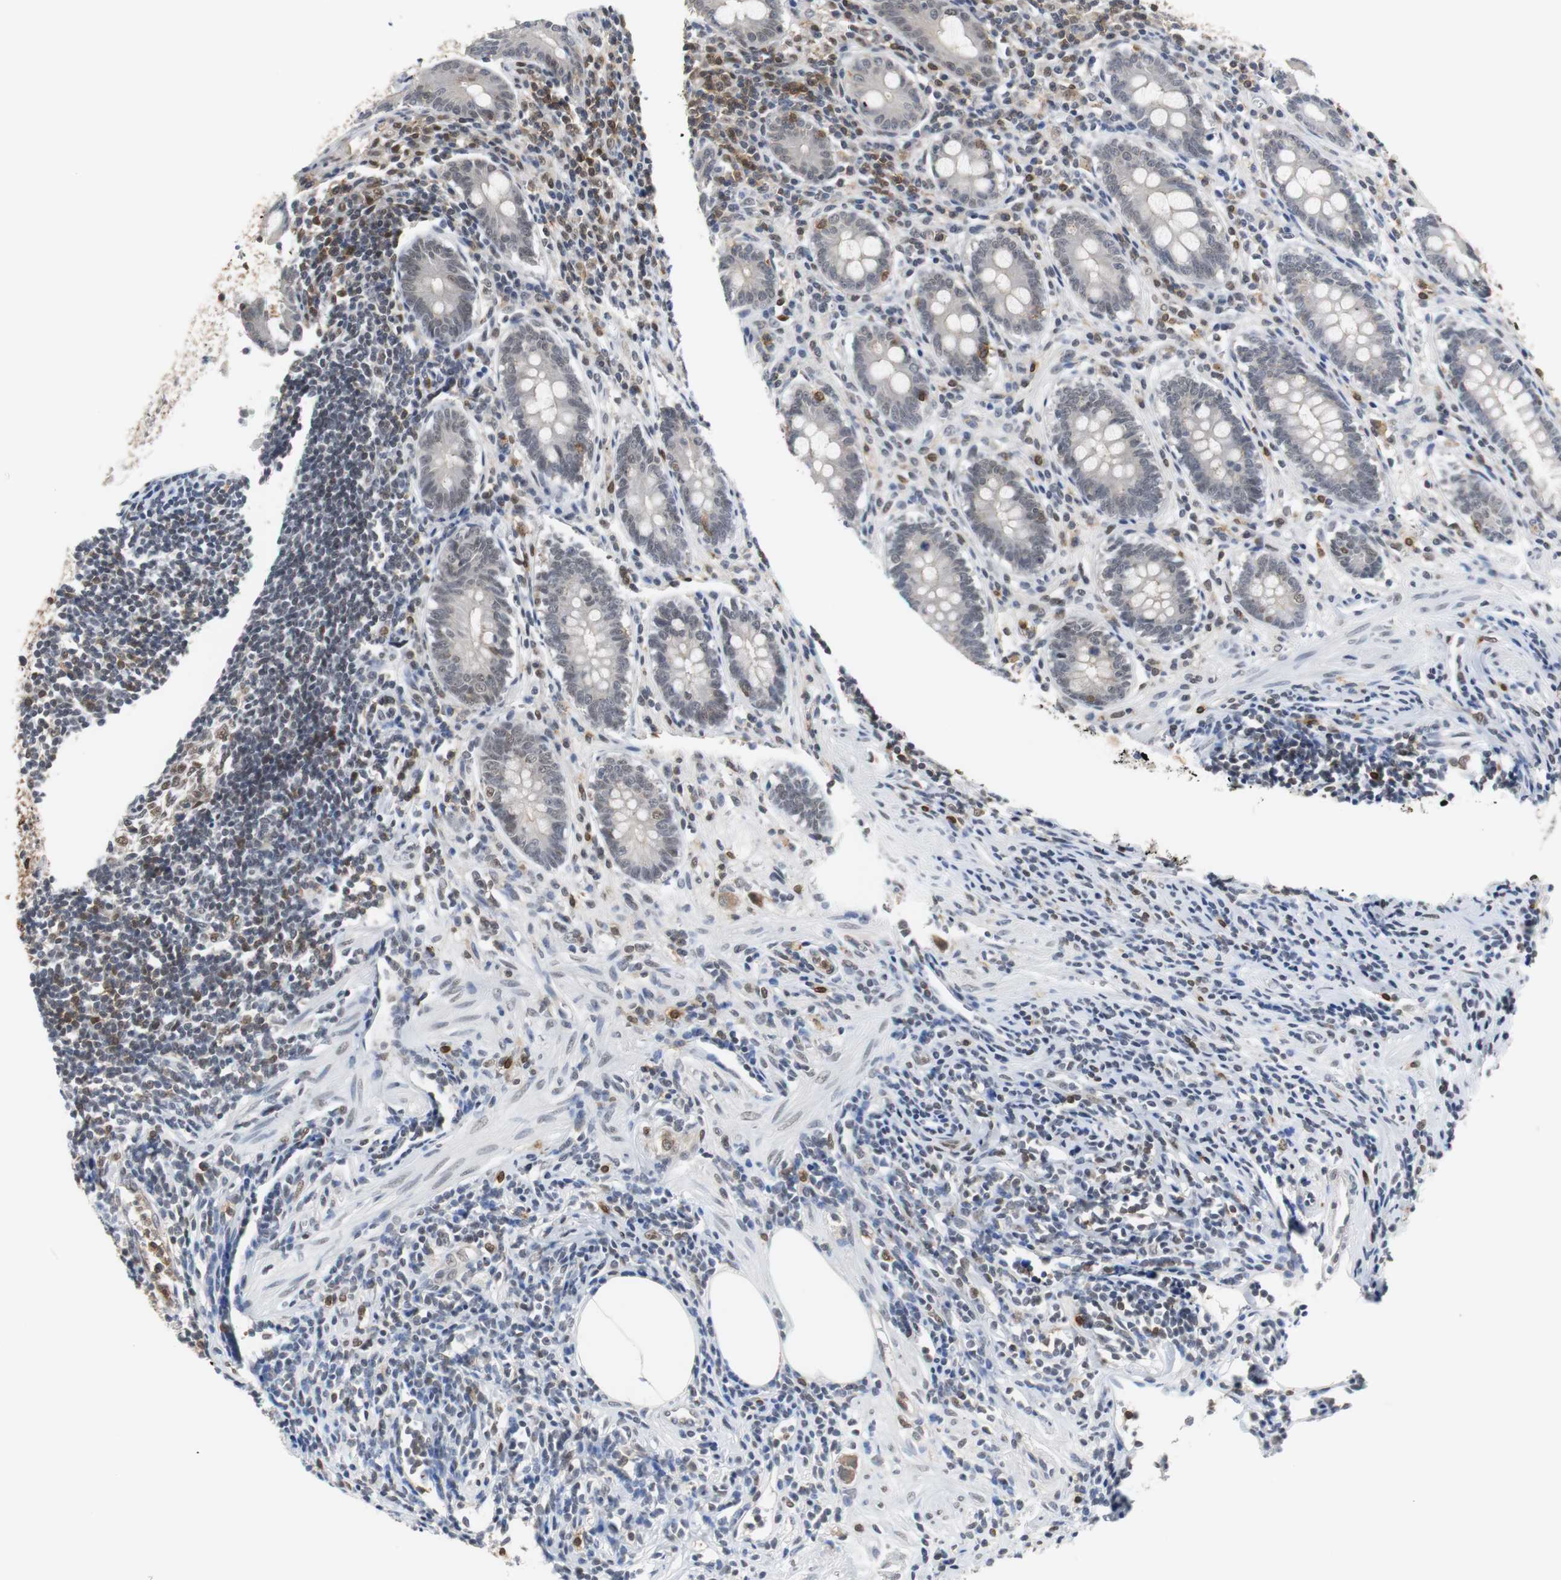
{"staining": {"intensity": "moderate", "quantity": "25%-75%", "location": "nuclear"}, "tissue": "appendix", "cell_type": "Glandular cells", "image_type": "normal", "snomed": [{"axis": "morphology", "description": "Normal tissue, NOS"}, {"axis": "topography", "description": "Appendix"}], "caption": "Glandular cells show medium levels of moderate nuclear positivity in approximately 25%-75% of cells in normal appendix.", "gene": "SIRT1", "patient": {"sex": "female", "age": 50}}